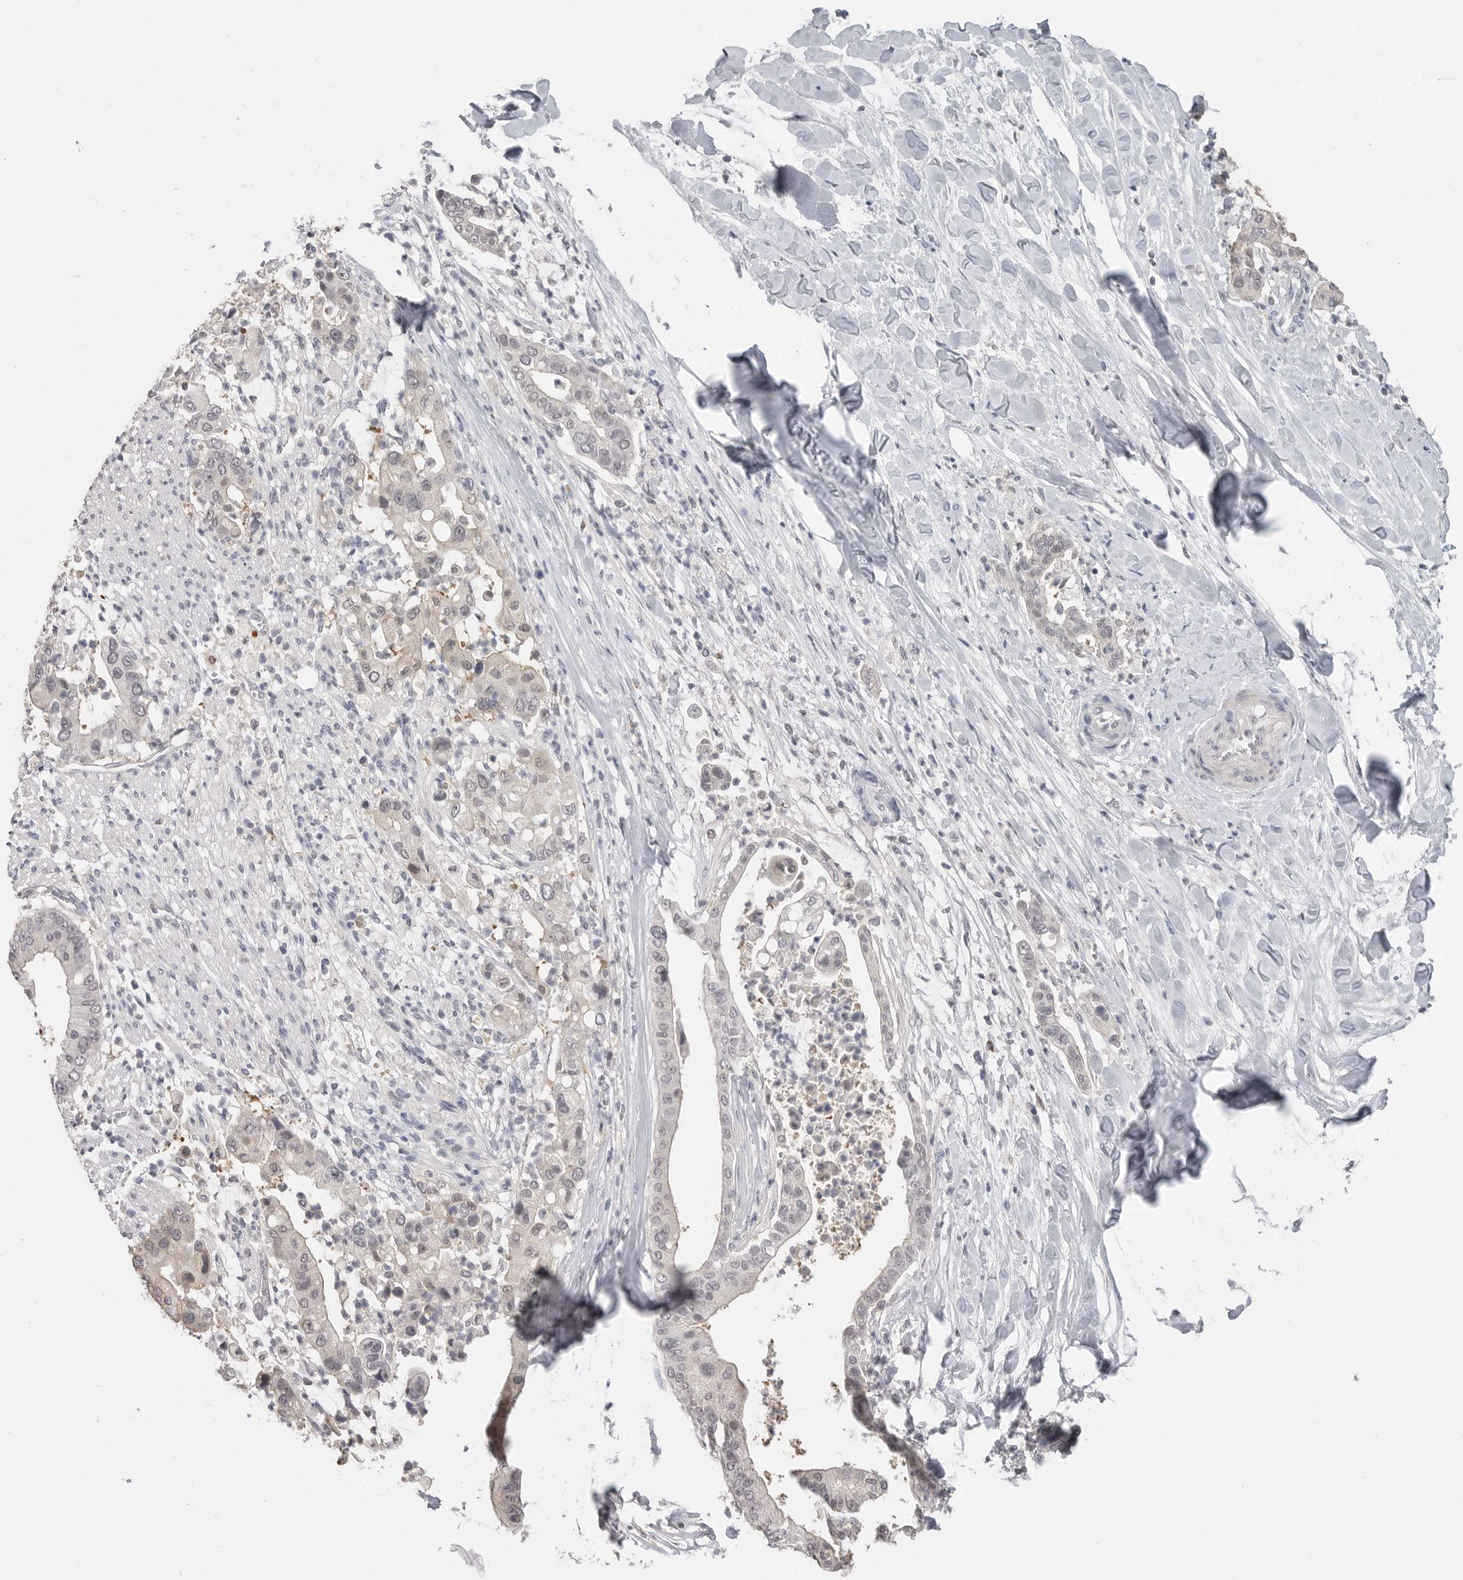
{"staining": {"intensity": "weak", "quantity": "<25%", "location": "nuclear"}, "tissue": "liver cancer", "cell_type": "Tumor cells", "image_type": "cancer", "snomed": [{"axis": "morphology", "description": "Cholangiocarcinoma"}, {"axis": "topography", "description": "Liver"}], "caption": "Immunohistochemical staining of liver cancer exhibits no significant positivity in tumor cells.", "gene": "PLEKHF1", "patient": {"sex": "female", "age": 54}}